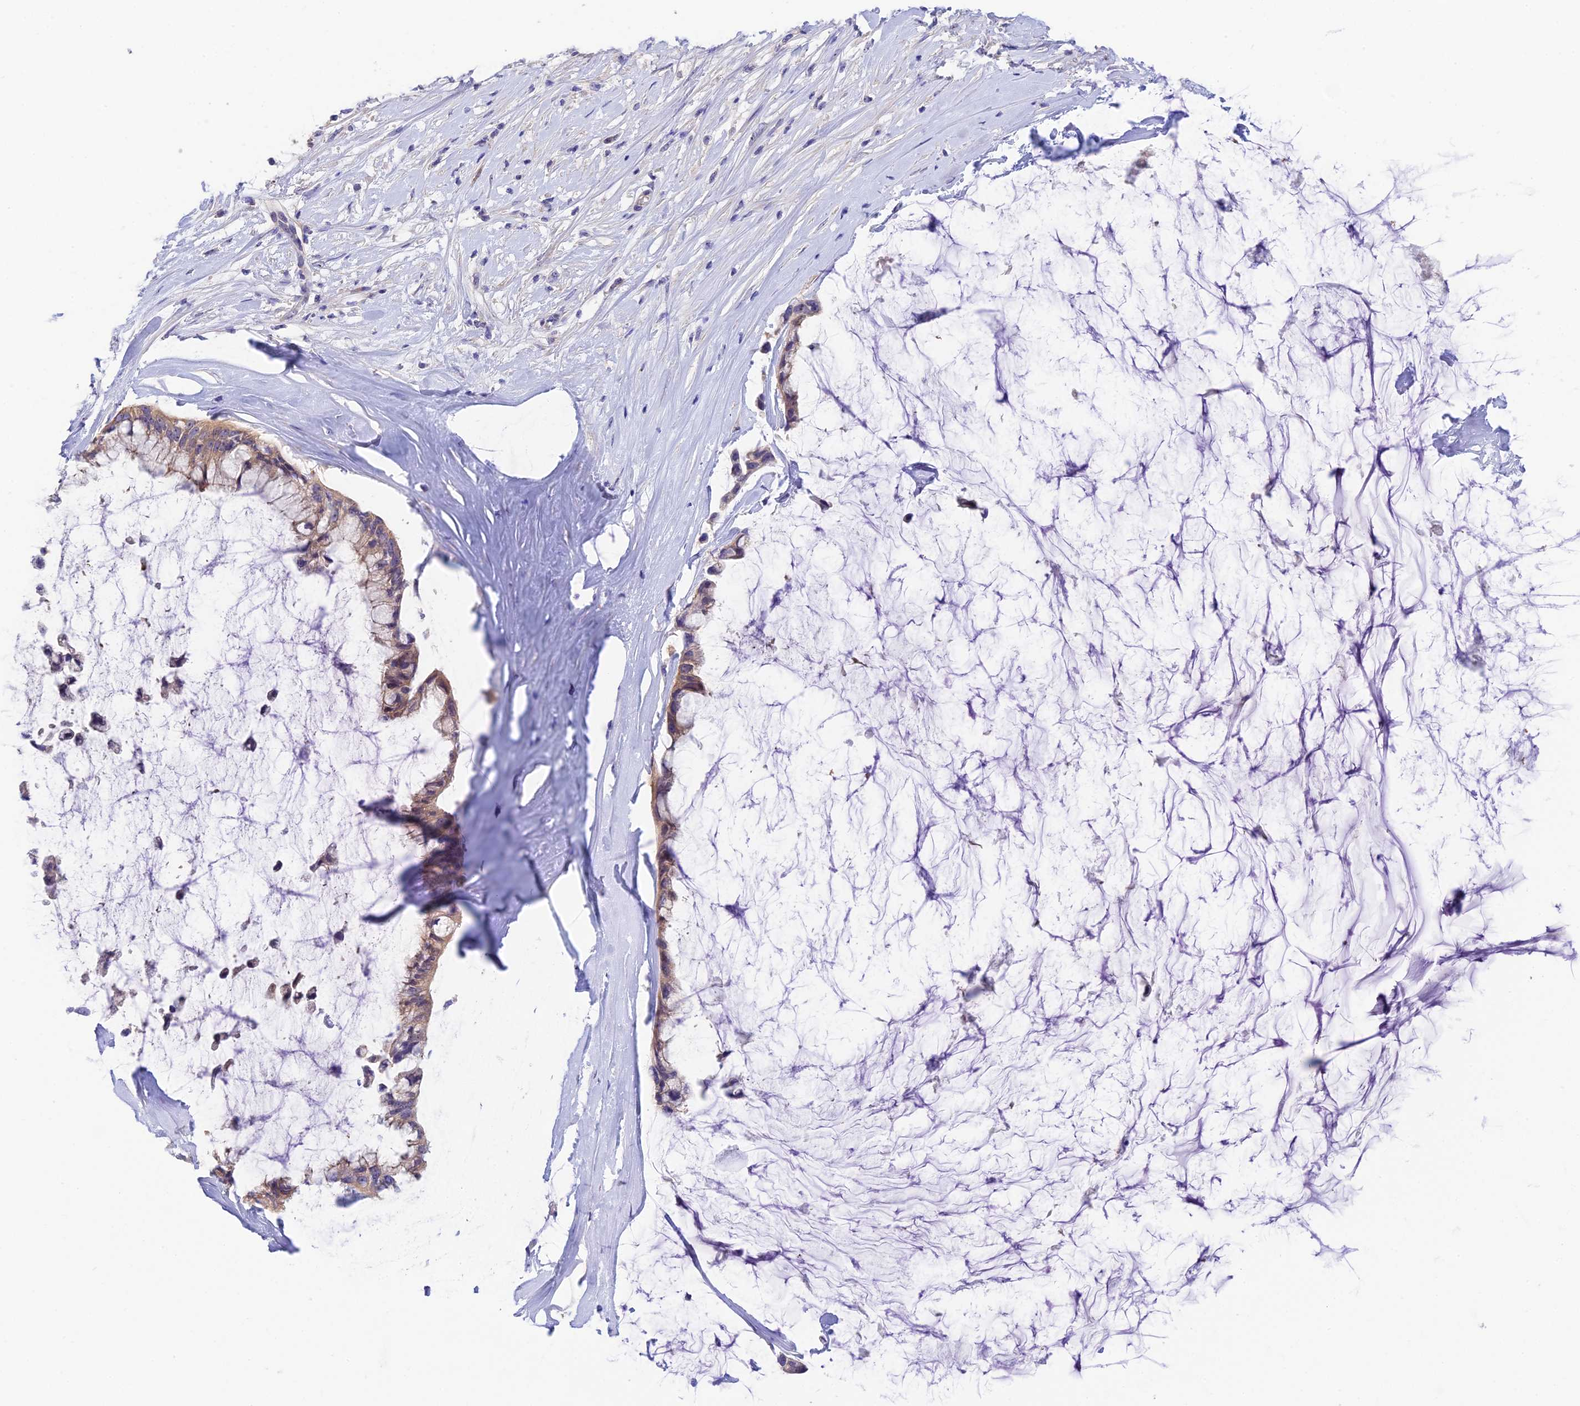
{"staining": {"intensity": "weak", "quantity": ">75%", "location": "cytoplasmic/membranous"}, "tissue": "ovarian cancer", "cell_type": "Tumor cells", "image_type": "cancer", "snomed": [{"axis": "morphology", "description": "Cystadenocarcinoma, mucinous, NOS"}, {"axis": "topography", "description": "Ovary"}], "caption": "Ovarian cancer (mucinous cystadenocarcinoma) stained with immunohistochemistry (IHC) exhibits weak cytoplasmic/membranous staining in about >75% of tumor cells.", "gene": "DUSP29", "patient": {"sex": "female", "age": 39}}